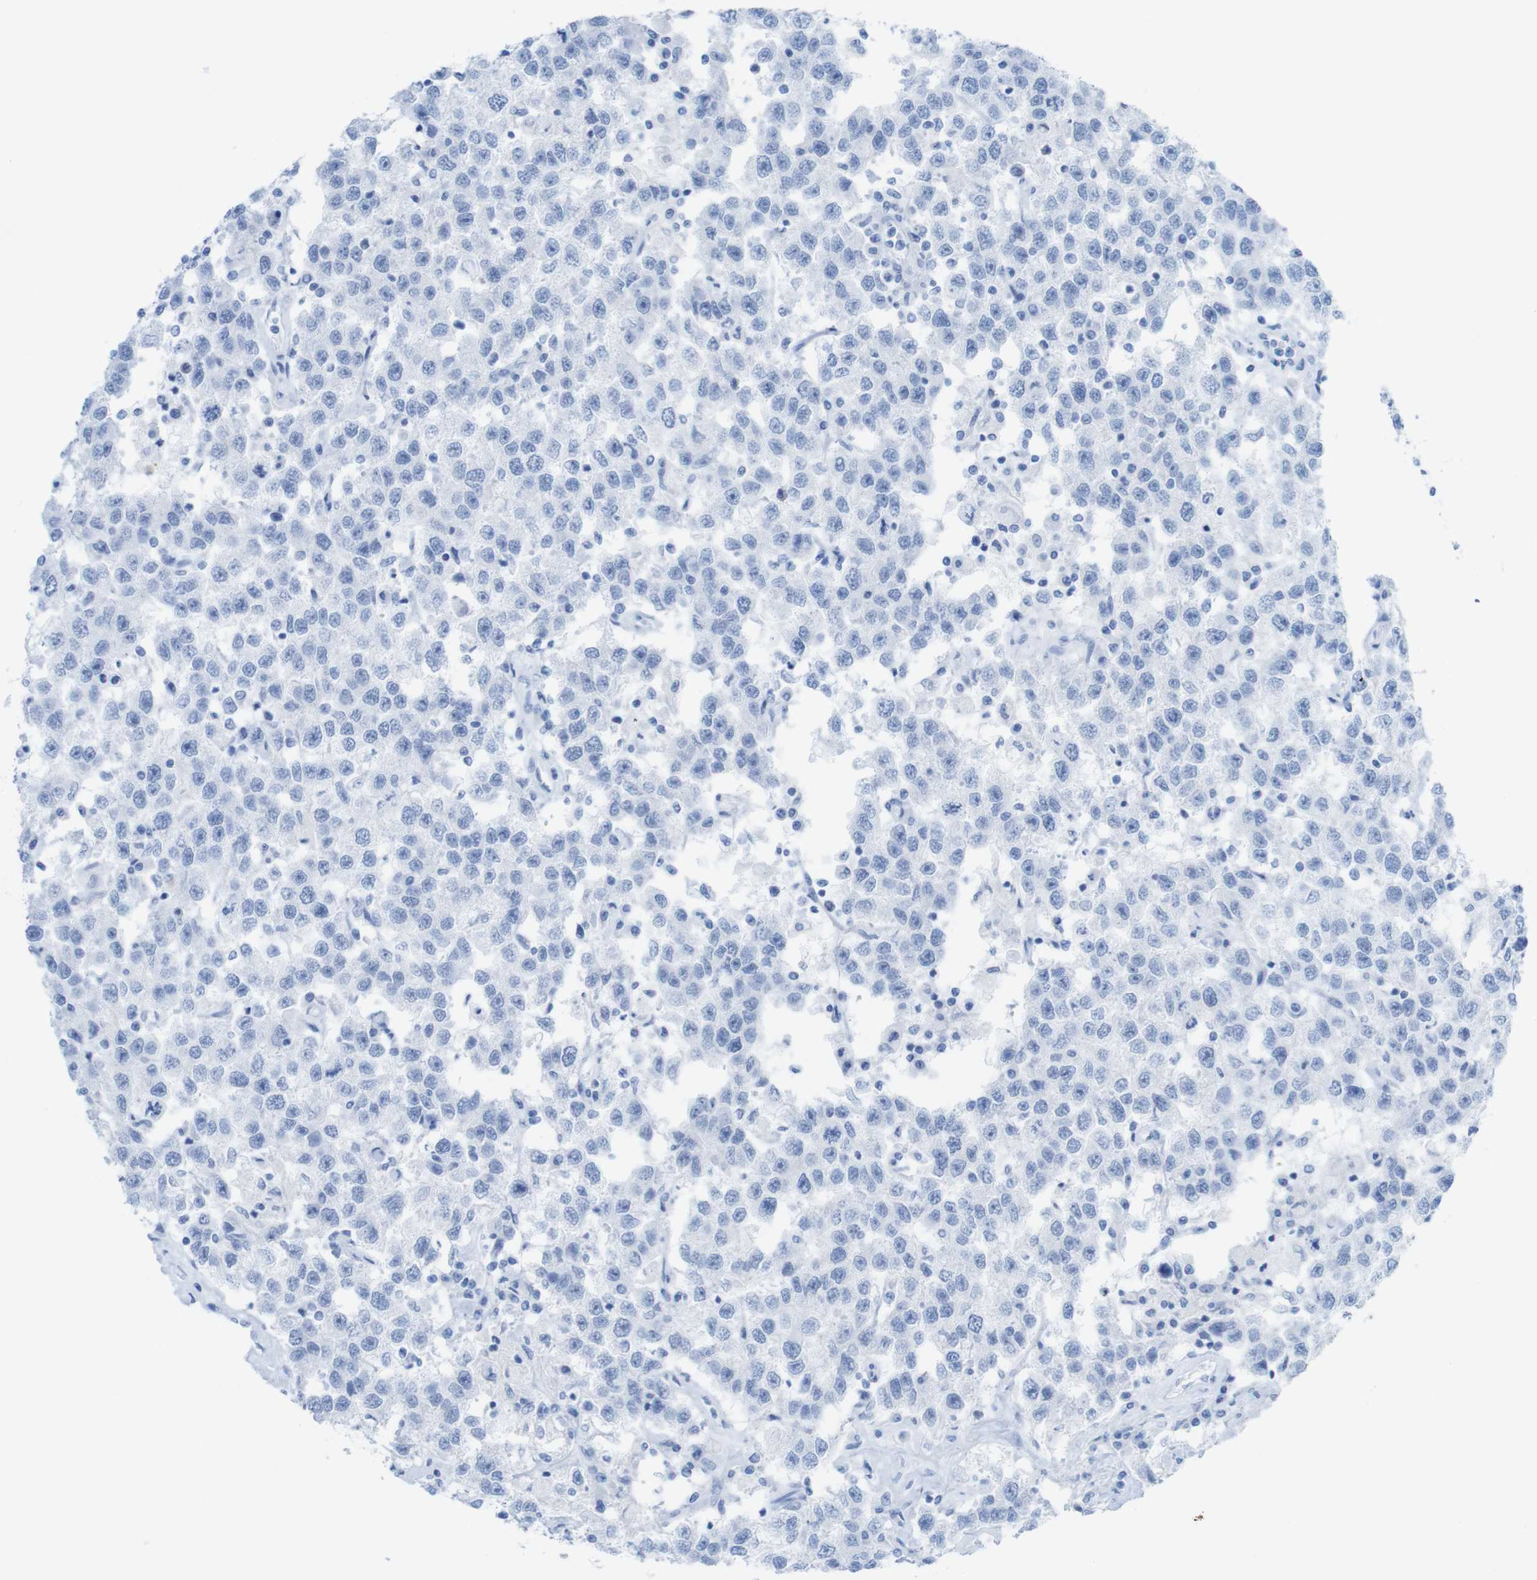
{"staining": {"intensity": "negative", "quantity": "none", "location": "none"}, "tissue": "testis cancer", "cell_type": "Tumor cells", "image_type": "cancer", "snomed": [{"axis": "morphology", "description": "Seminoma, NOS"}, {"axis": "topography", "description": "Testis"}], "caption": "Immunohistochemistry (IHC) of seminoma (testis) demonstrates no expression in tumor cells. (DAB (3,3'-diaminobenzidine) IHC visualized using brightfield microscopy, high magnification).", "gene": "MYH7", "patient": {"sex": "male", "age": 41}}